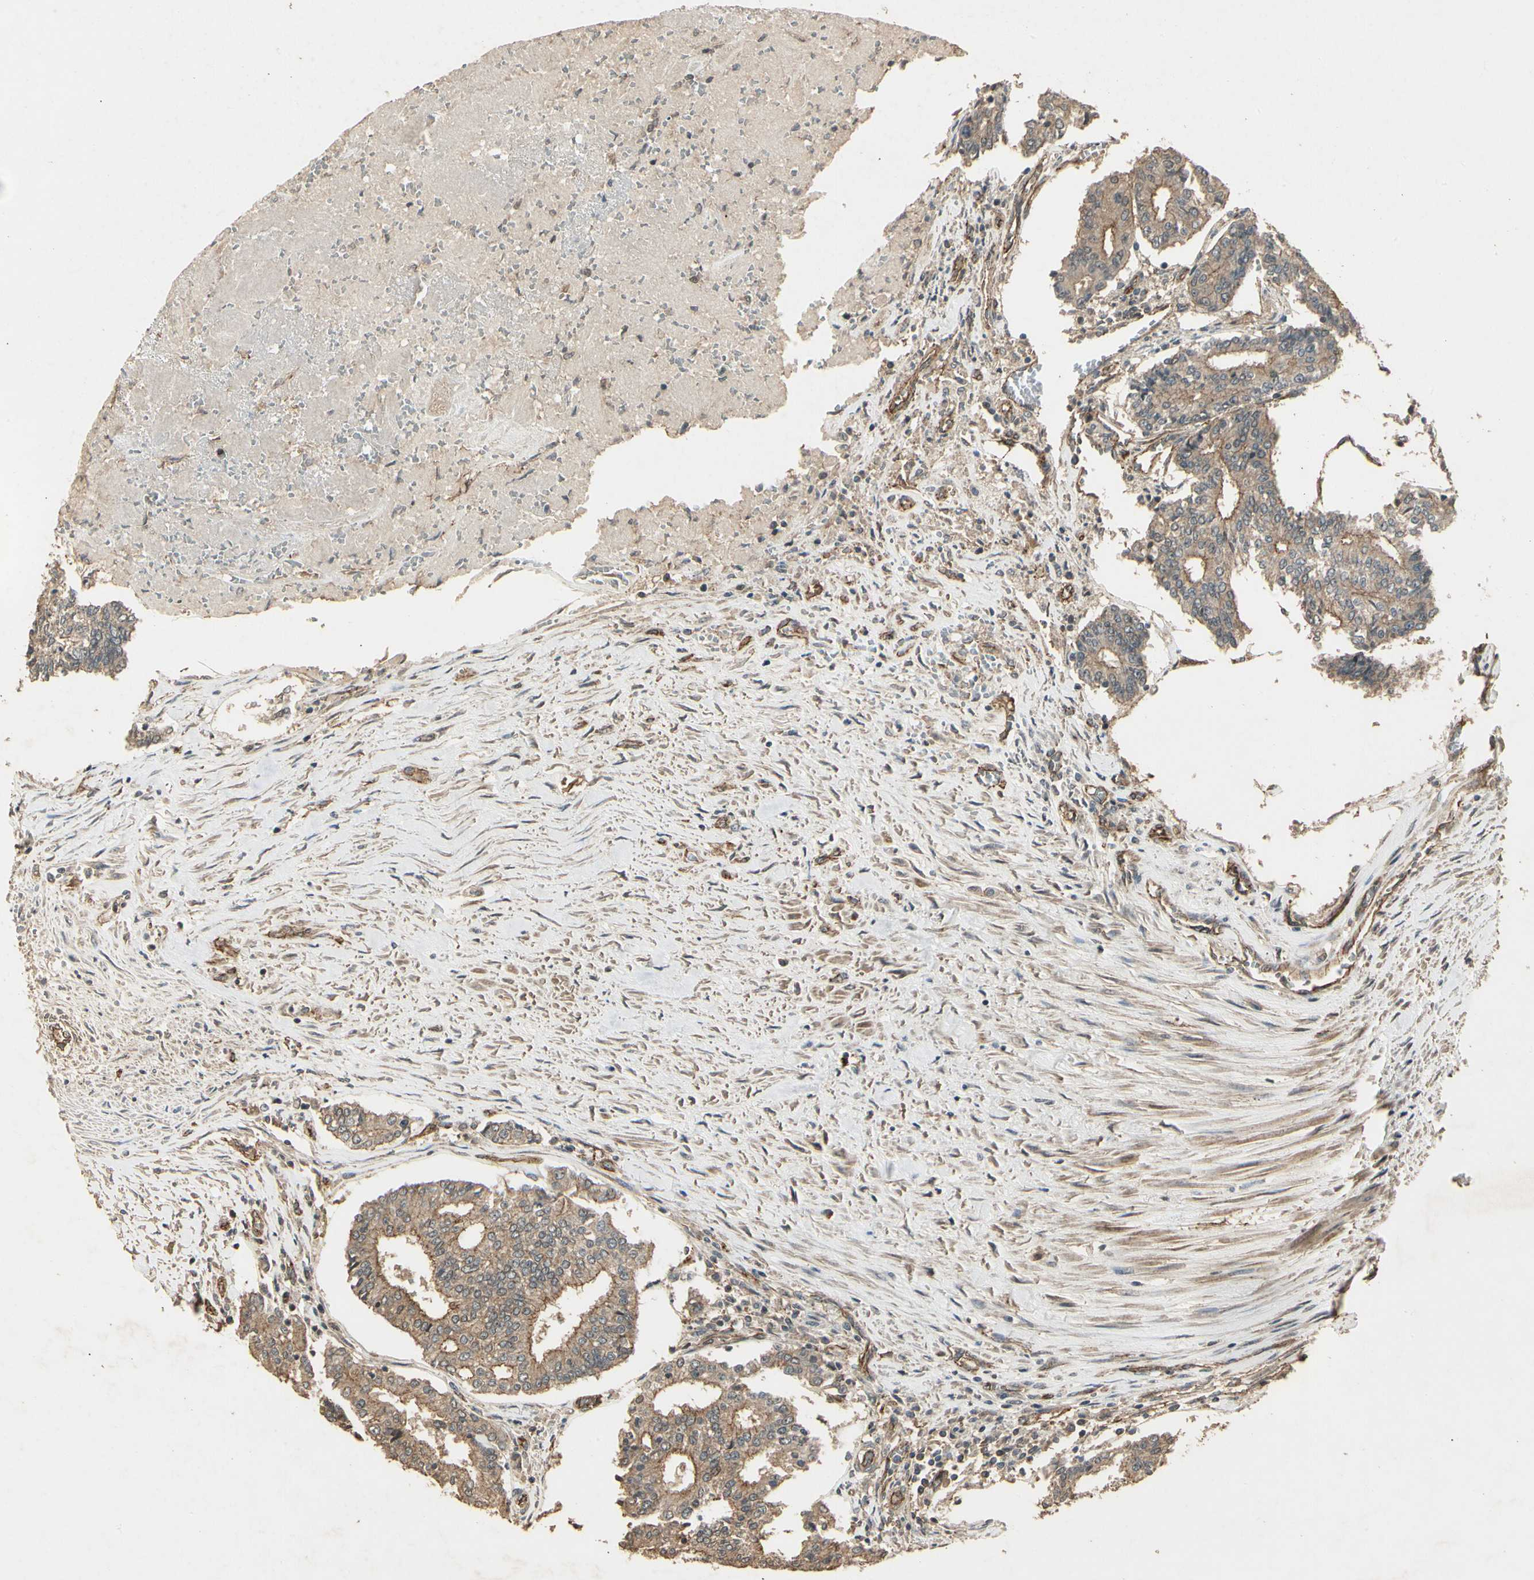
{"staining": {"intensity": "weak", "quantity": ">75%", "location": "cytoplasmic/membranous"}, "tissue": "prostate cancer", "cell_type": "Tumor cells", "image_type": "cancer", "snomed": [{"axis": "morphology", "description": "Adenocarcinoma, High grade"}, {"axis": "topography", "description": "Prostate"}], "caption": "Protein expression analysis of human prostate high-grade adenocarcinoma reveals weak cytoplasmic/membranous expression in approximately >75% of tumor cells. The staining is performed using DAB brown chromogen to label protein expression. The nuclei are counter-stained blue using hematoxylin.", "gene": "RNF180", "patient": {"sex": "male", "age": 55}}